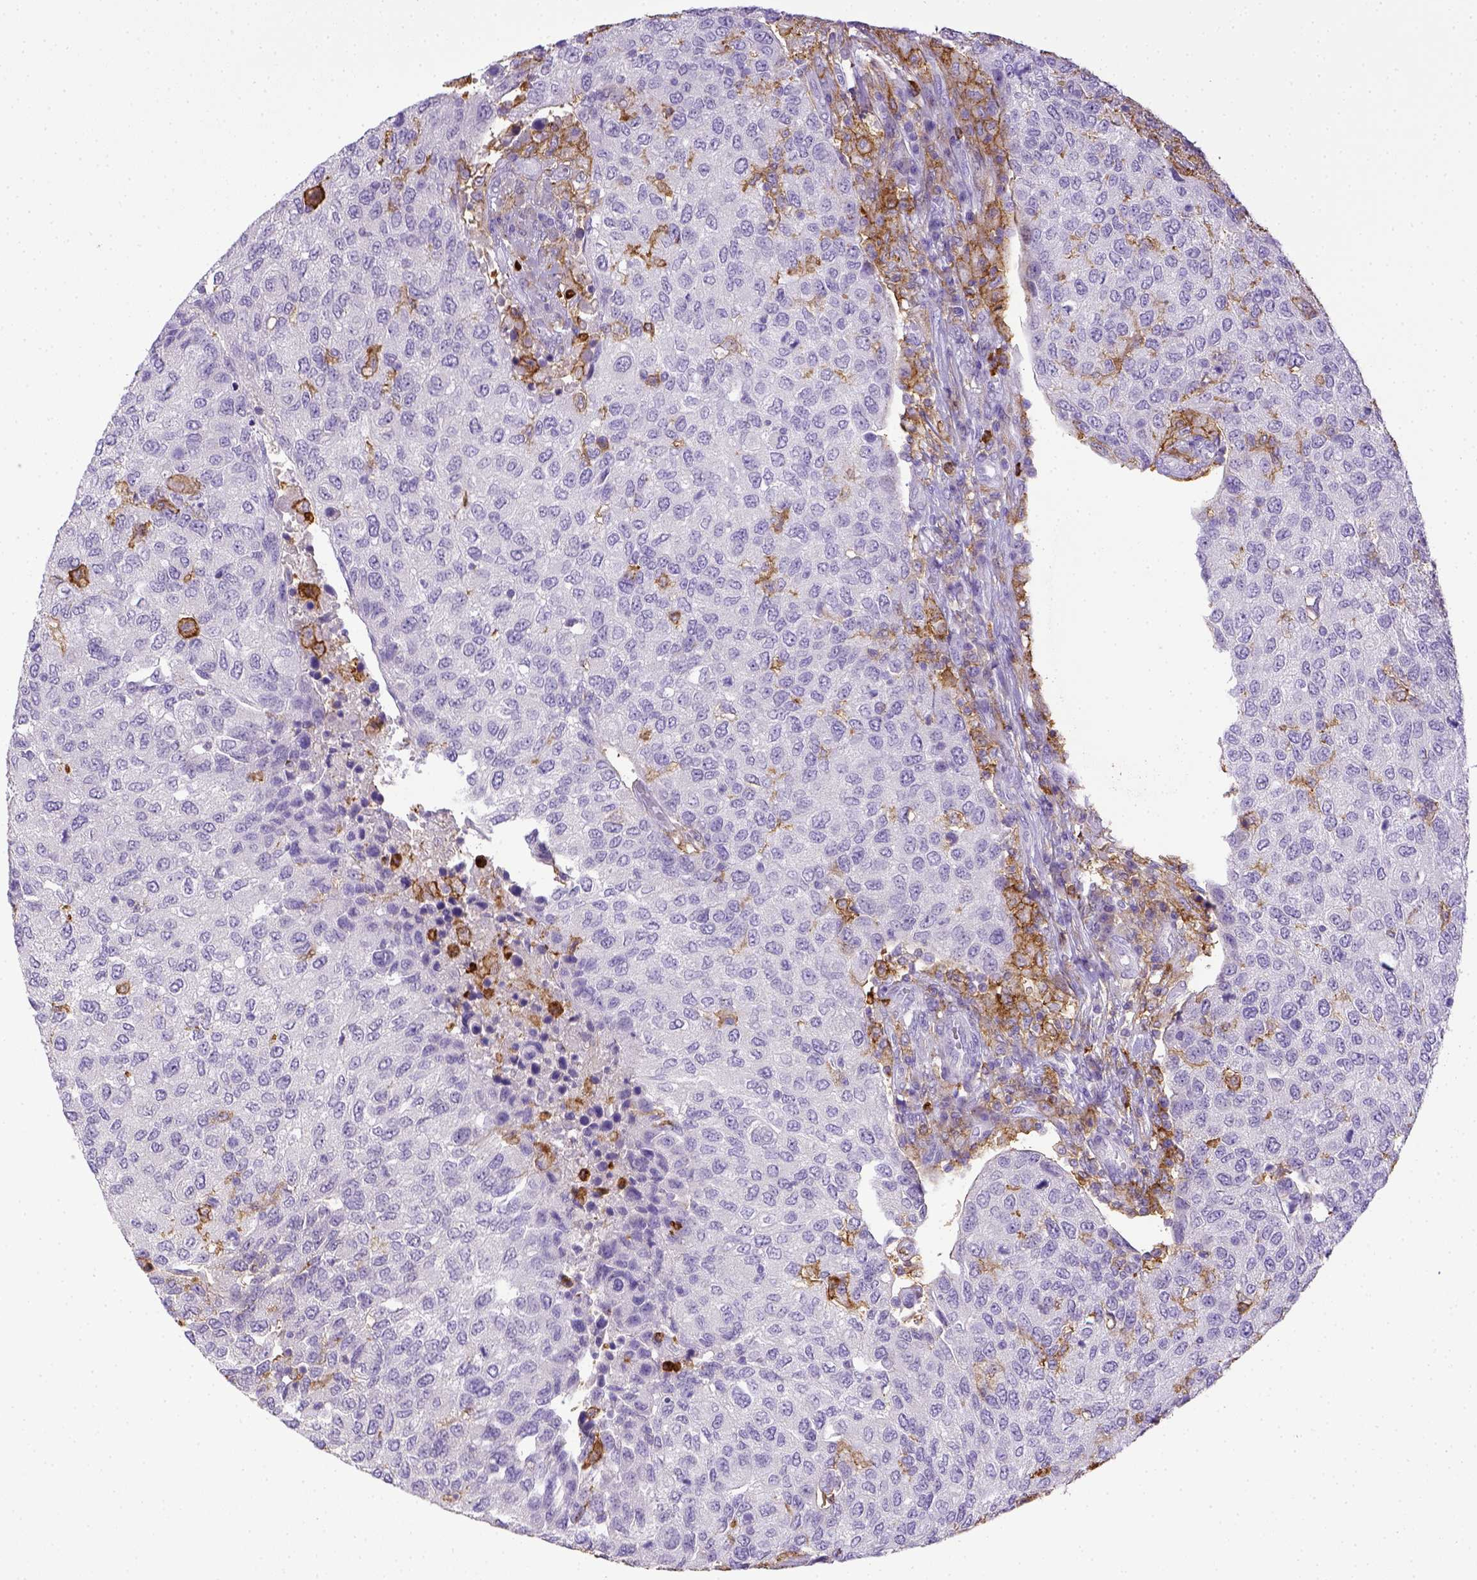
{"staining": {"intensity": "negative", "quantity": "none", "location": "none"}, "tissue": "urothelial cancer", "cell_type": "Tumor cells", "image_type": "cancer", "snomed": [{"axis": "morphology", "description": "Urothelial carcinoma, High grade"}, {"axis": "topography", "description": "Urinary bladder"}], "caption": "Immunohistochemical staining of human urothelial cancer exhibits no significant expression in tumor cells.", "gene": "ITGAM", "patient": {"sex": "female", "age": 78}}